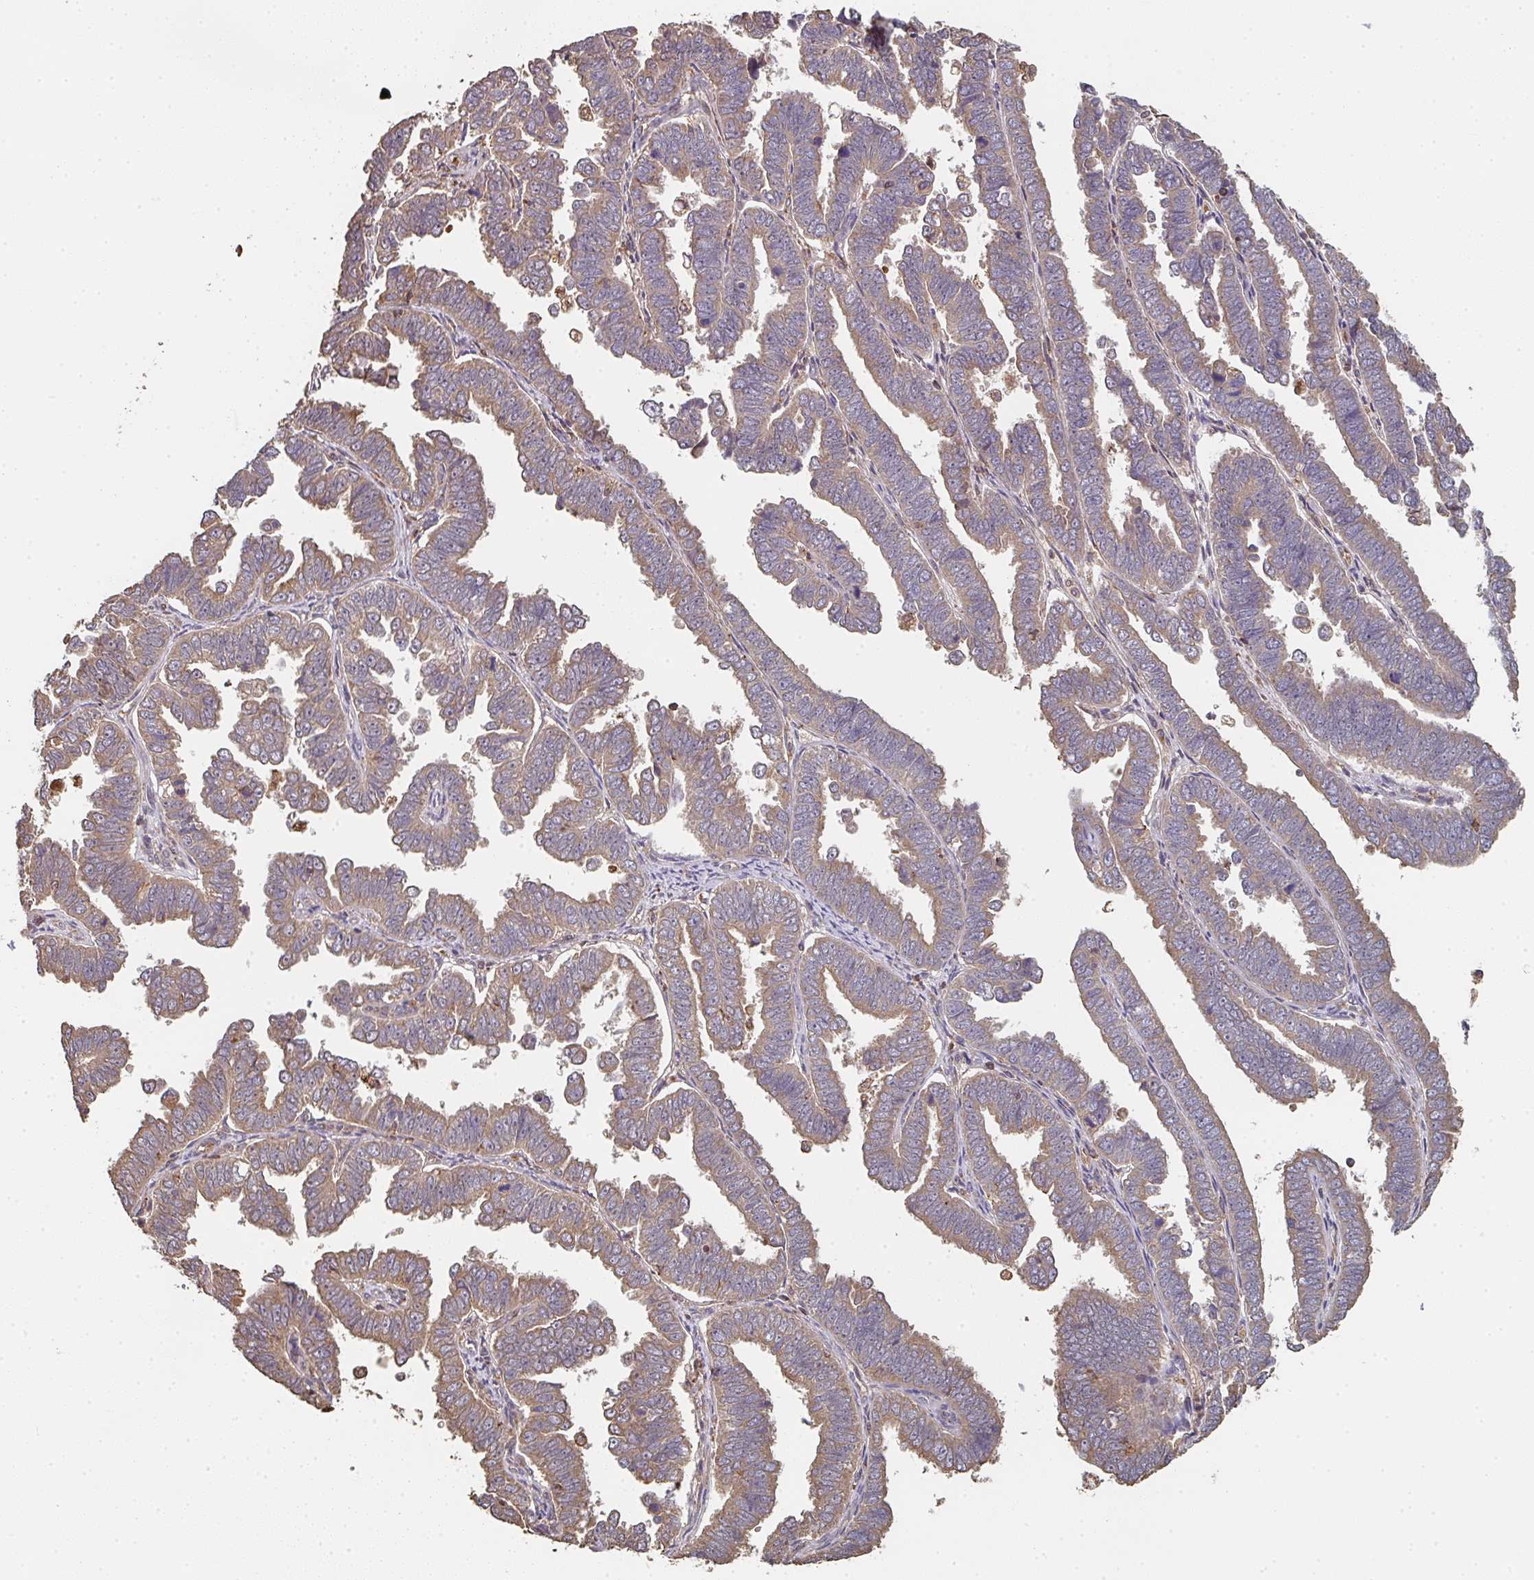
{"staining": {"intensity": "moderate", "quantity": "25%-75%", "location": "cytoplasmic/membranous"}, "tissue": "endometrial cancer", "cell_type": "Tumor cells", "image_type": "cancer", "snomed": [{"axis": "morphology", "description": "Adenocarcinoma, NOS"}, {"axis": "topography", "description": "Endometrium"}], "caption": "The immunohistochemical stain shows moderate cytoplasmic/membranous staining in tumor cells of endometrial cancer tissue. (DAB (3,3'-diaminobenzidine) IHC with brightfield microscopy, high magnification).", "gene": "POLG", "patient": {"sex": "female", "age": 75}}